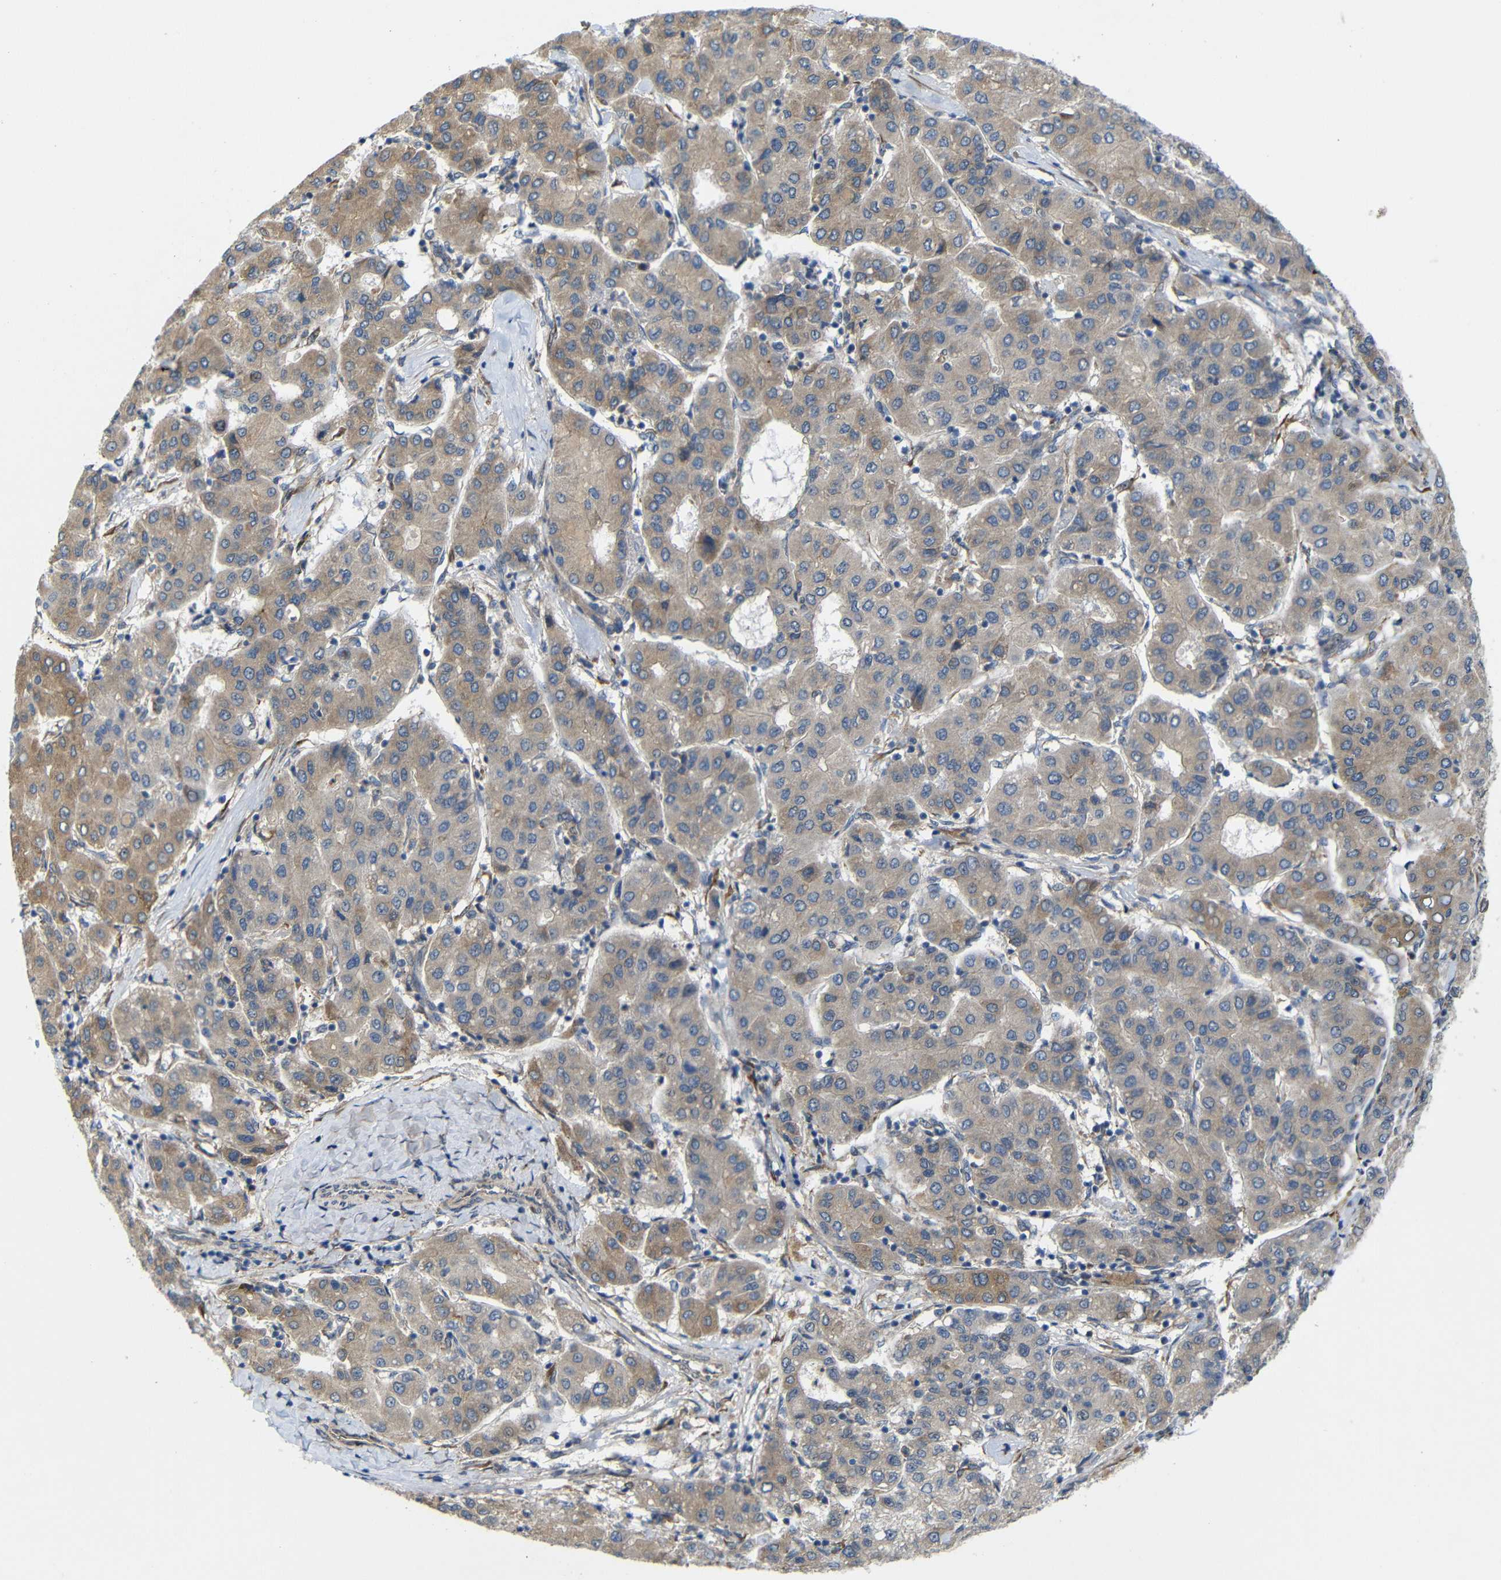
{"staining": {"intensity": "moderate", "quantity": ">75%", "location": "cytoplasmic/membranous"}, "tissue": "liver cancer", "cell_type": "Tumor cells", "image_type": "cancer", "snomed": [{"axis": "morphology", "description": "Carcinoma, Hepatocellular, NOS"}, {"axis": "topography", "description": "Liver"}], "caption": "High-power microscopy captured an immunohistochemistry (IHC) micrograph of liver cancer, revealing moderate cytoplasmic/membranous positivity in approximately >75% of tumor cells. (Stains: DAB (3,3'-diaminobenzidine) in brown, nuclei in blue, Microscopy: brightfield microscopy at high magnification).", "gene": "P3H2", "patient": {"sex": "male", "age": 65}}